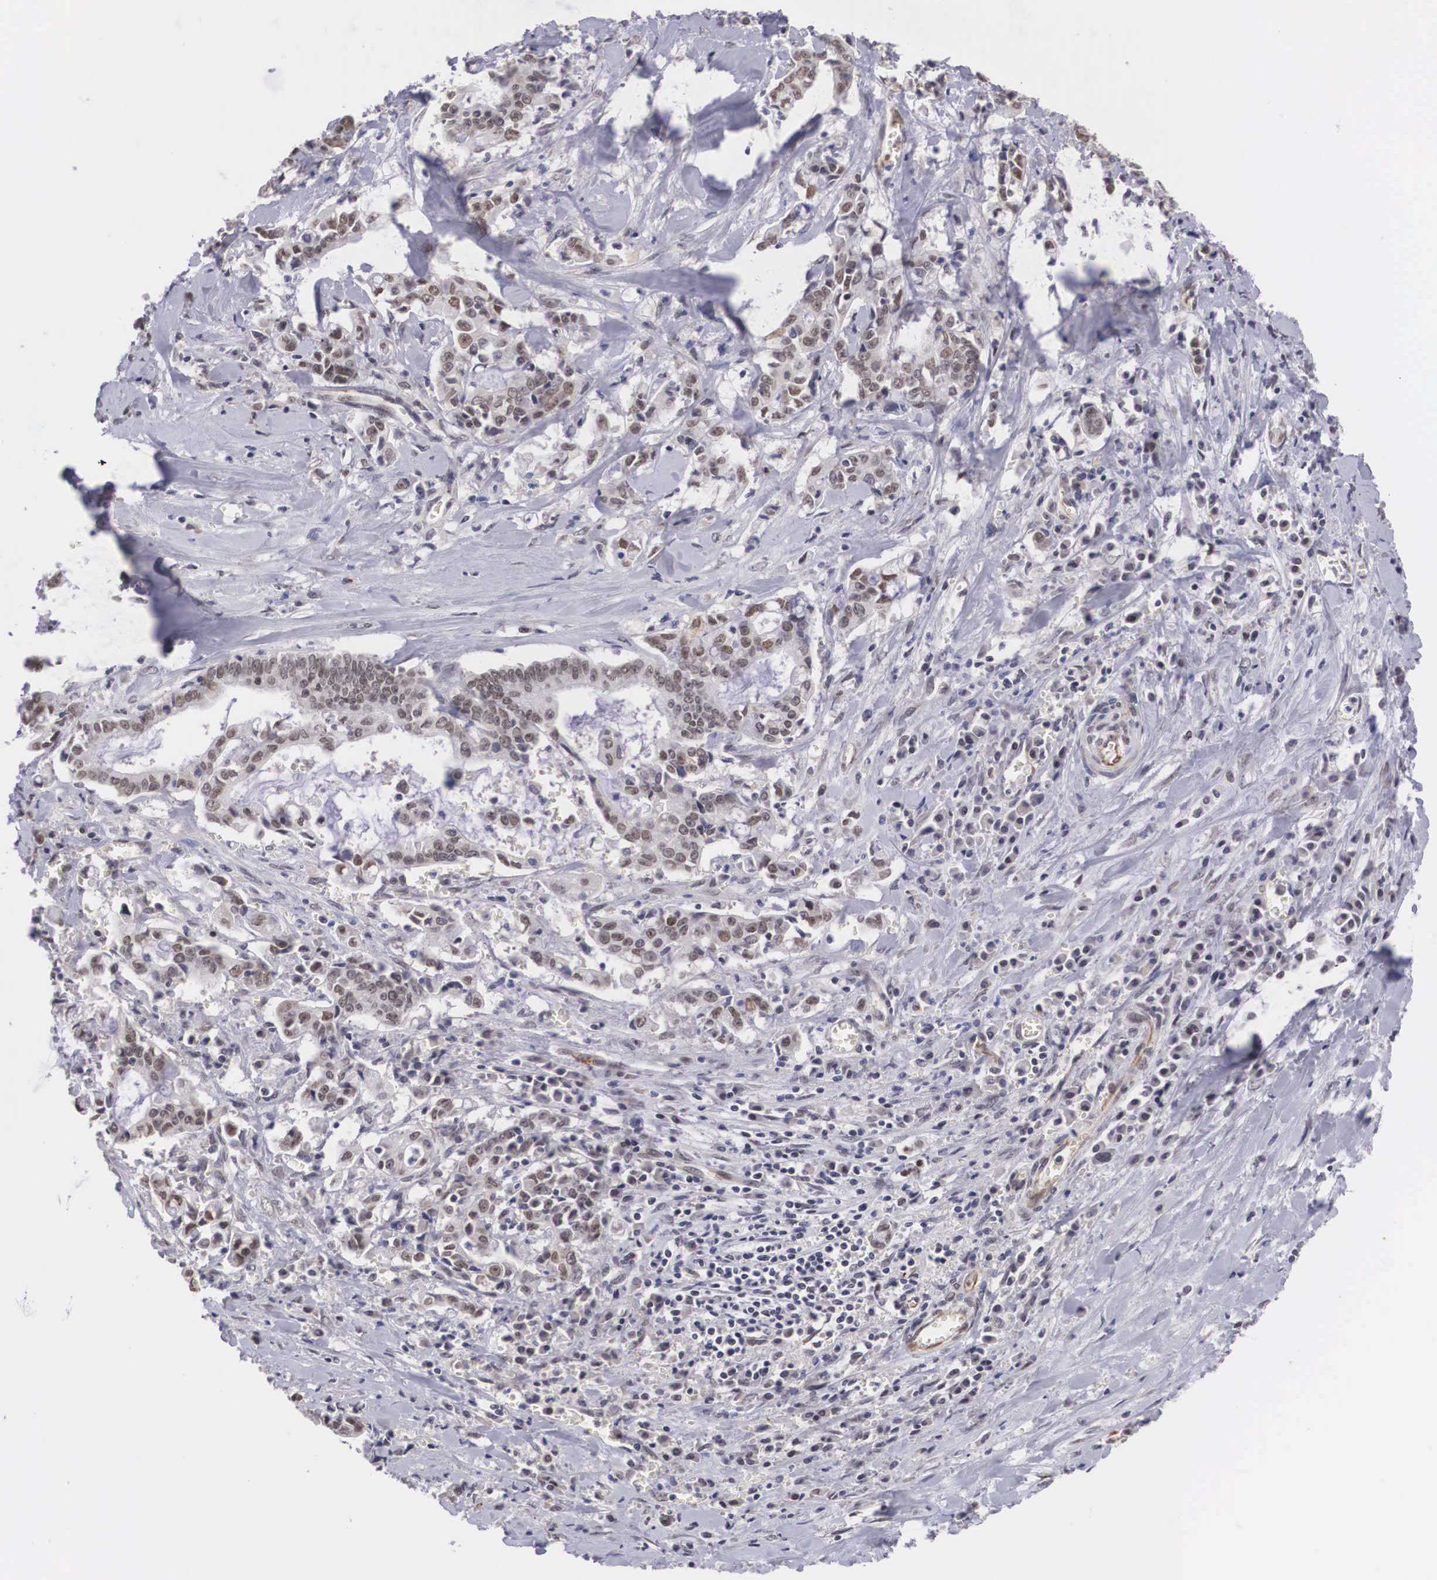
{"staining": {"intensity": "weak", "quantity": ">75%", "location": "nuclear"}, "tissue": "liver cancer", "cell_type": "Tumor cells", "image_type": "cancer", "snomed": [{"axis": "morphology", "description": "Cholangiocarcinoma"}, {"axis": "topography", "description": "Liver"}], "caption": "High-magnification brightfield microscopy of liver cancer (cholangiocarcinoma) stained with DAB (3,3'-diaminobenzidine) (brown) and counterstained with hematoxylin (blue). tumor cells exhibit weak nuclear positivity is seen in about>75% of cells. The protein is stained brown, and the nuclei are stained in blue (DAB (3,3'-diaminobenzidine) IHC with brightfield microscopy, high magnification).", "gene": "MORC2", "patient": {"sex": "male", "age": 57}}